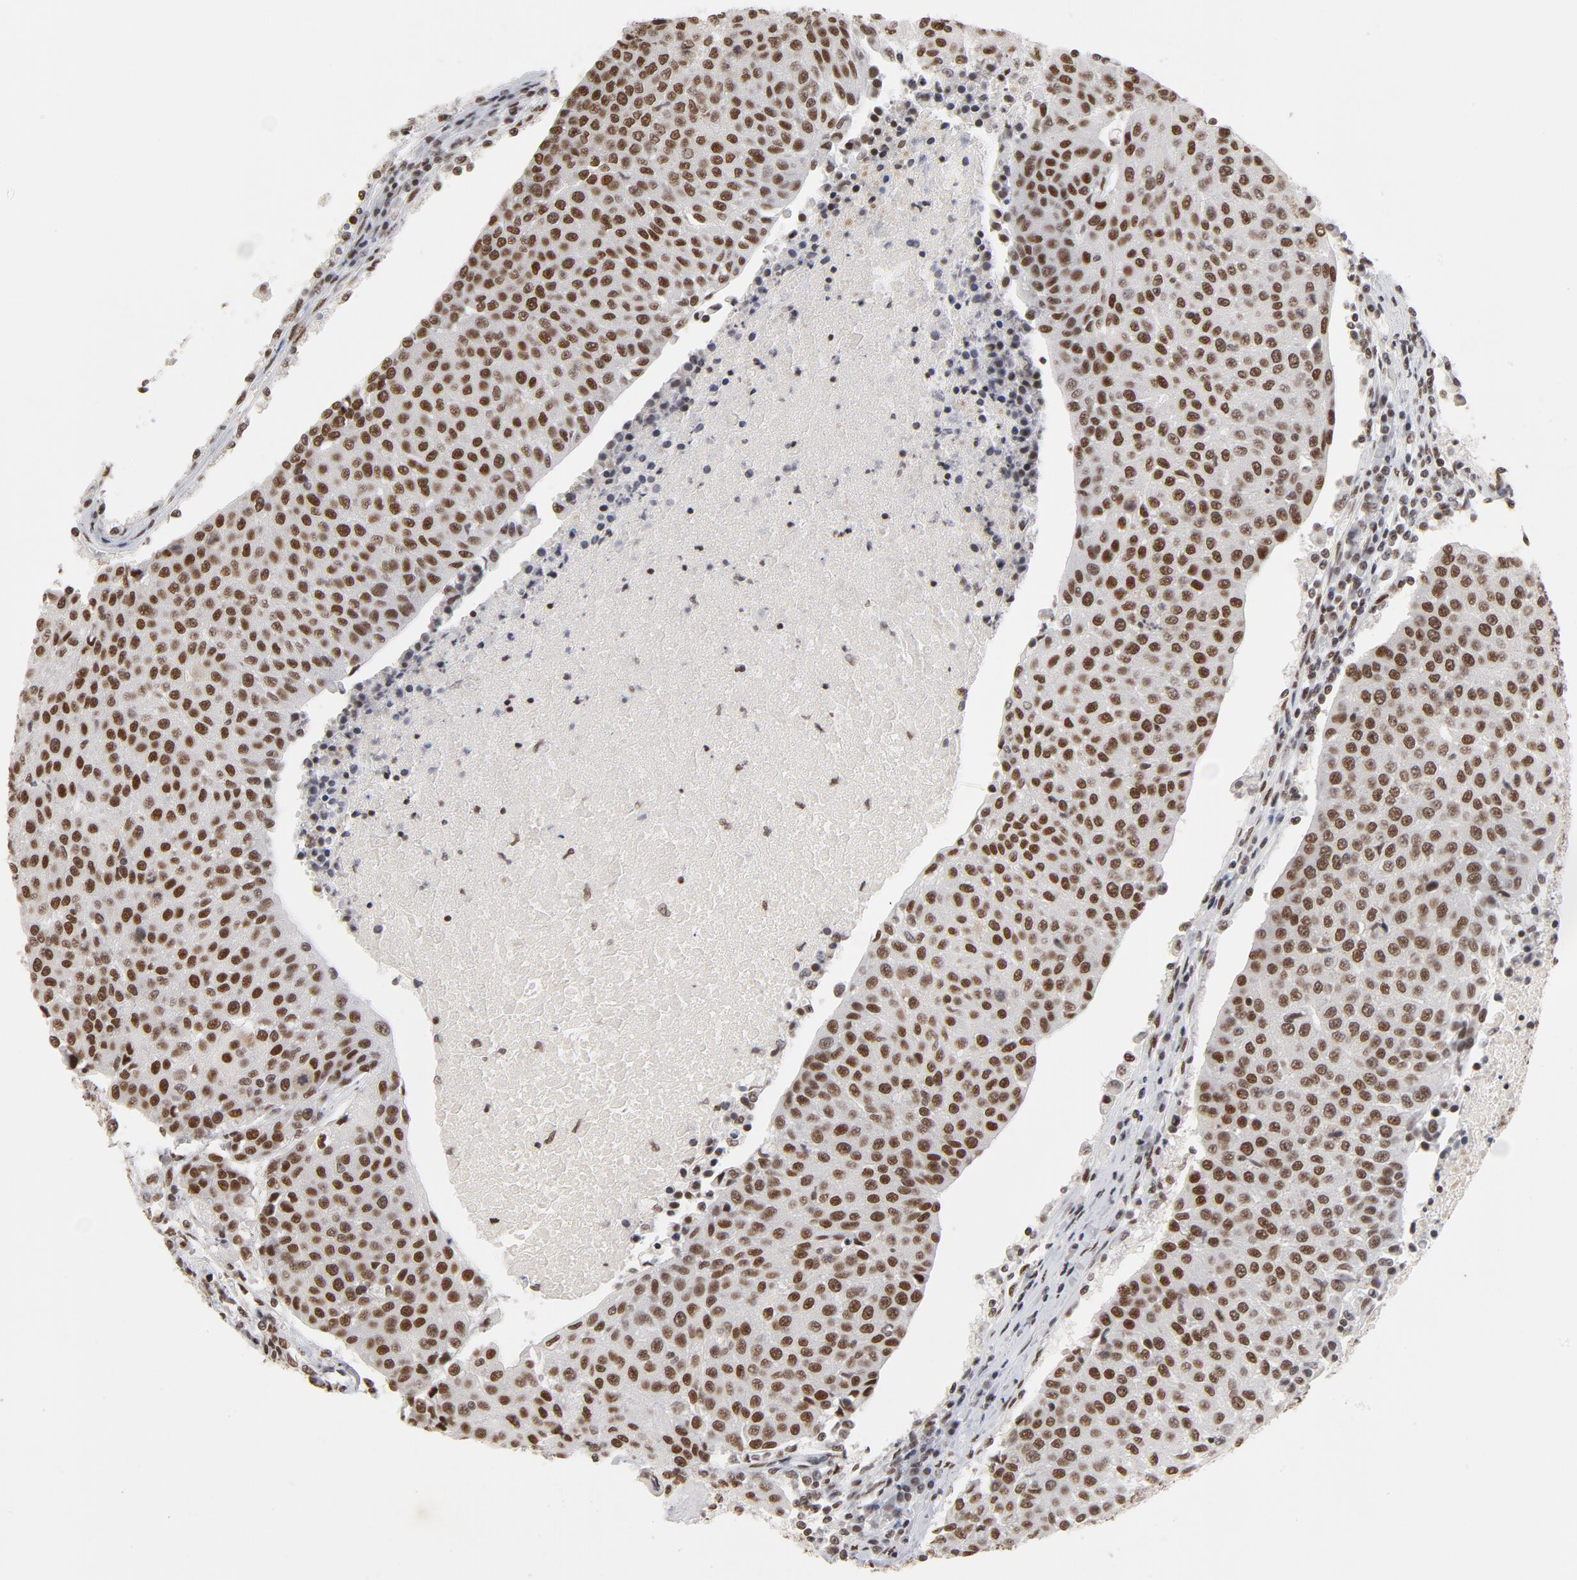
{"staining": {"intensity": "moderate", "quantity": ">75%", "location": "nuclear"}, "tissue": "urothelial cancer", "cell_type": "Tumor cells", "image_type": "cancer", "snomed": [{"axis": "morphology", "description": "Urothelial carcinoma, High grade"}, {"axis": "topography", "description": "Urinary bladder"}], "caption": "Urothelial cancer stained with immunohistochemistry (IHC) exhibits moderate nuclear positivity in approximately >75% of tumor cells.", "gene": "TP53BP1", "patient": {"sex": "female", "age": 85}}